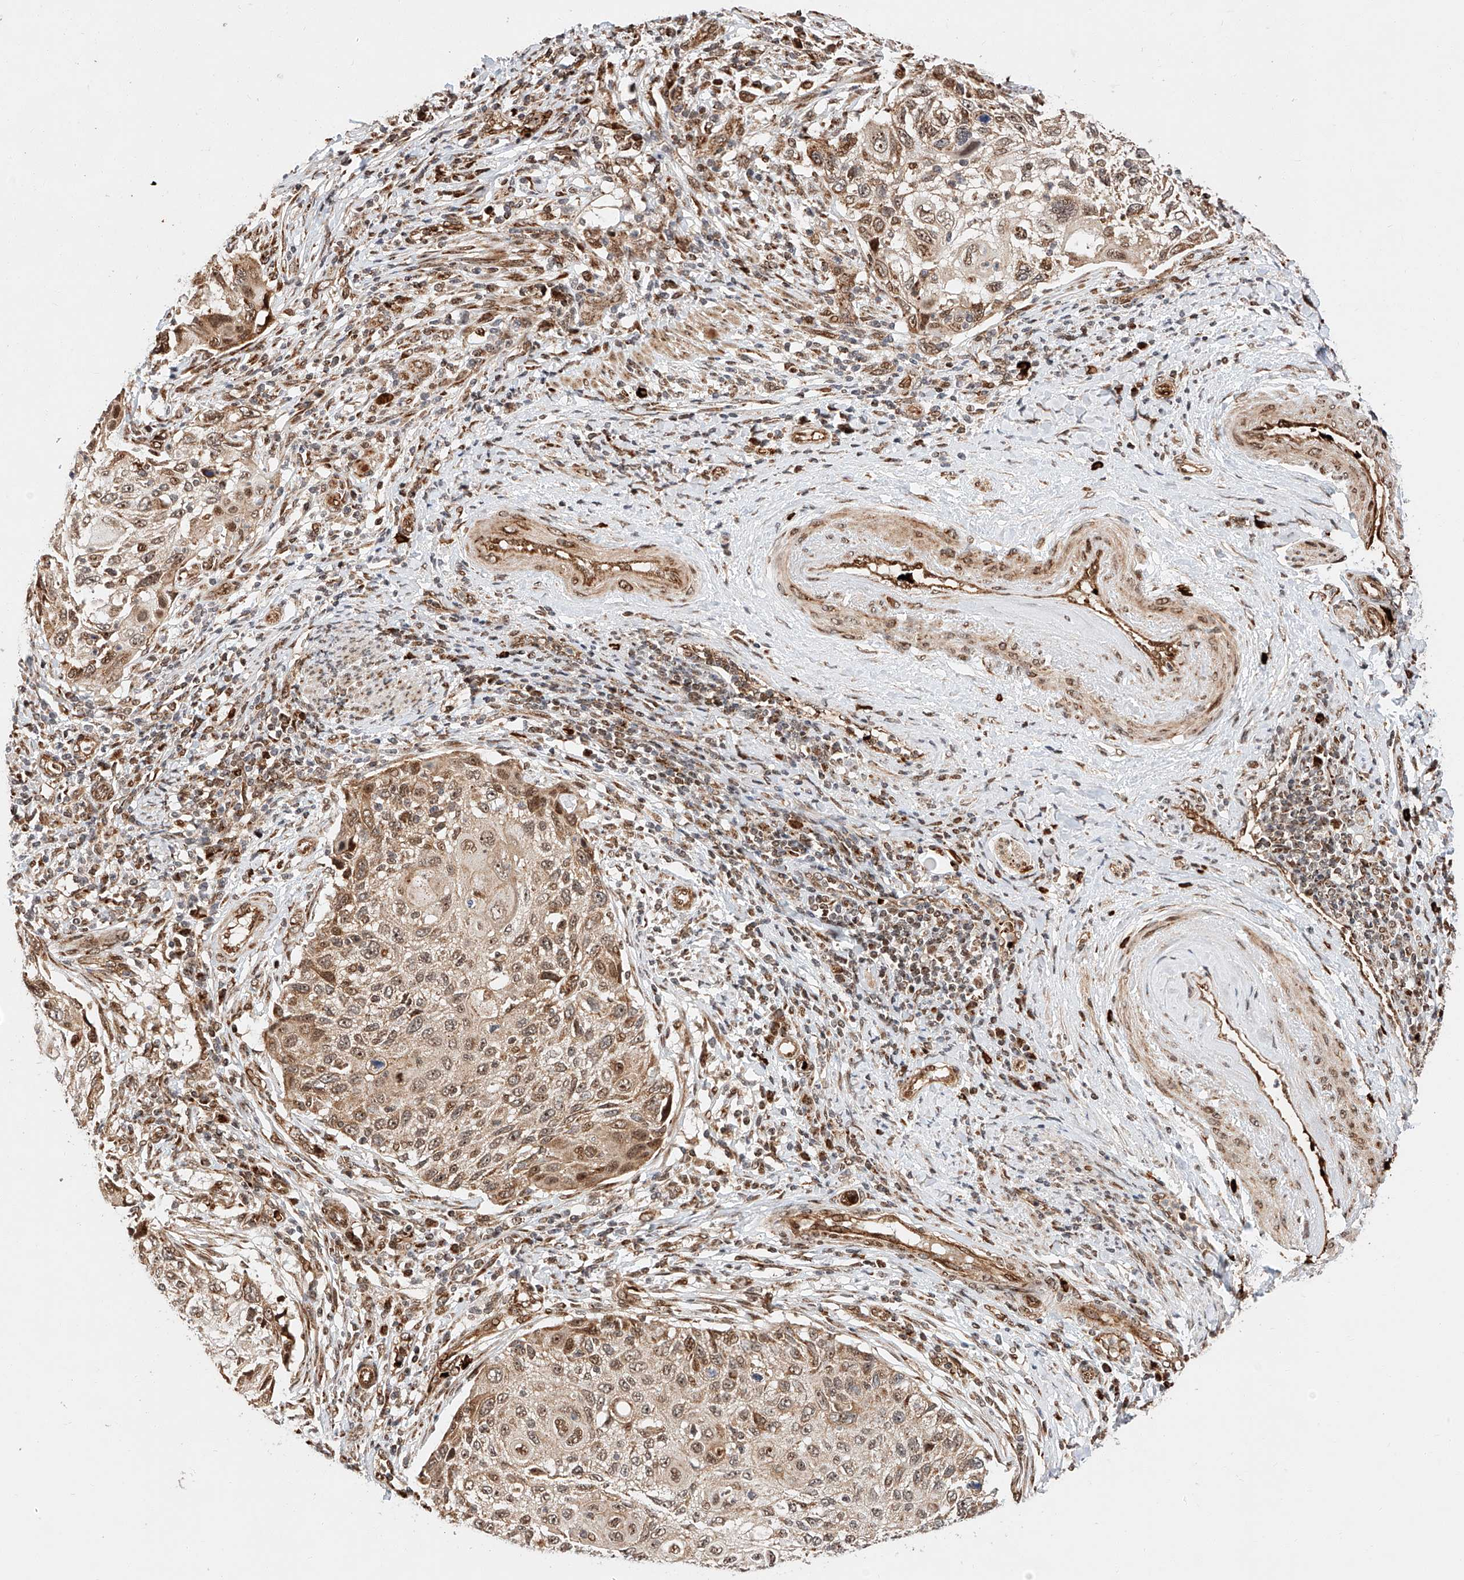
{"staining": {"intensity": "moderate", "quantity": ">75%", "location": "cytoplasmic/membranous,nuclear"}, "tissue": "cervical cancer", "cell_type": "Tumor cells", "image_type": "cancer", "snomed": [{"axis": "morphology", "description": "Squamous cell carcinoma, NOS"}, {"axis": "topography", "description": "Cervix"}], "caption": "Protein staining demonstrates moderate cytoplasmic/membranous and nuclear expression in approximately >75% of tumor cells in cervical squamous cell carcinoma. (DAB IHC with brightfield microscopy, high magnification).", "gene": "THTPA", "patient": {"sex": "female", "age": 70}}